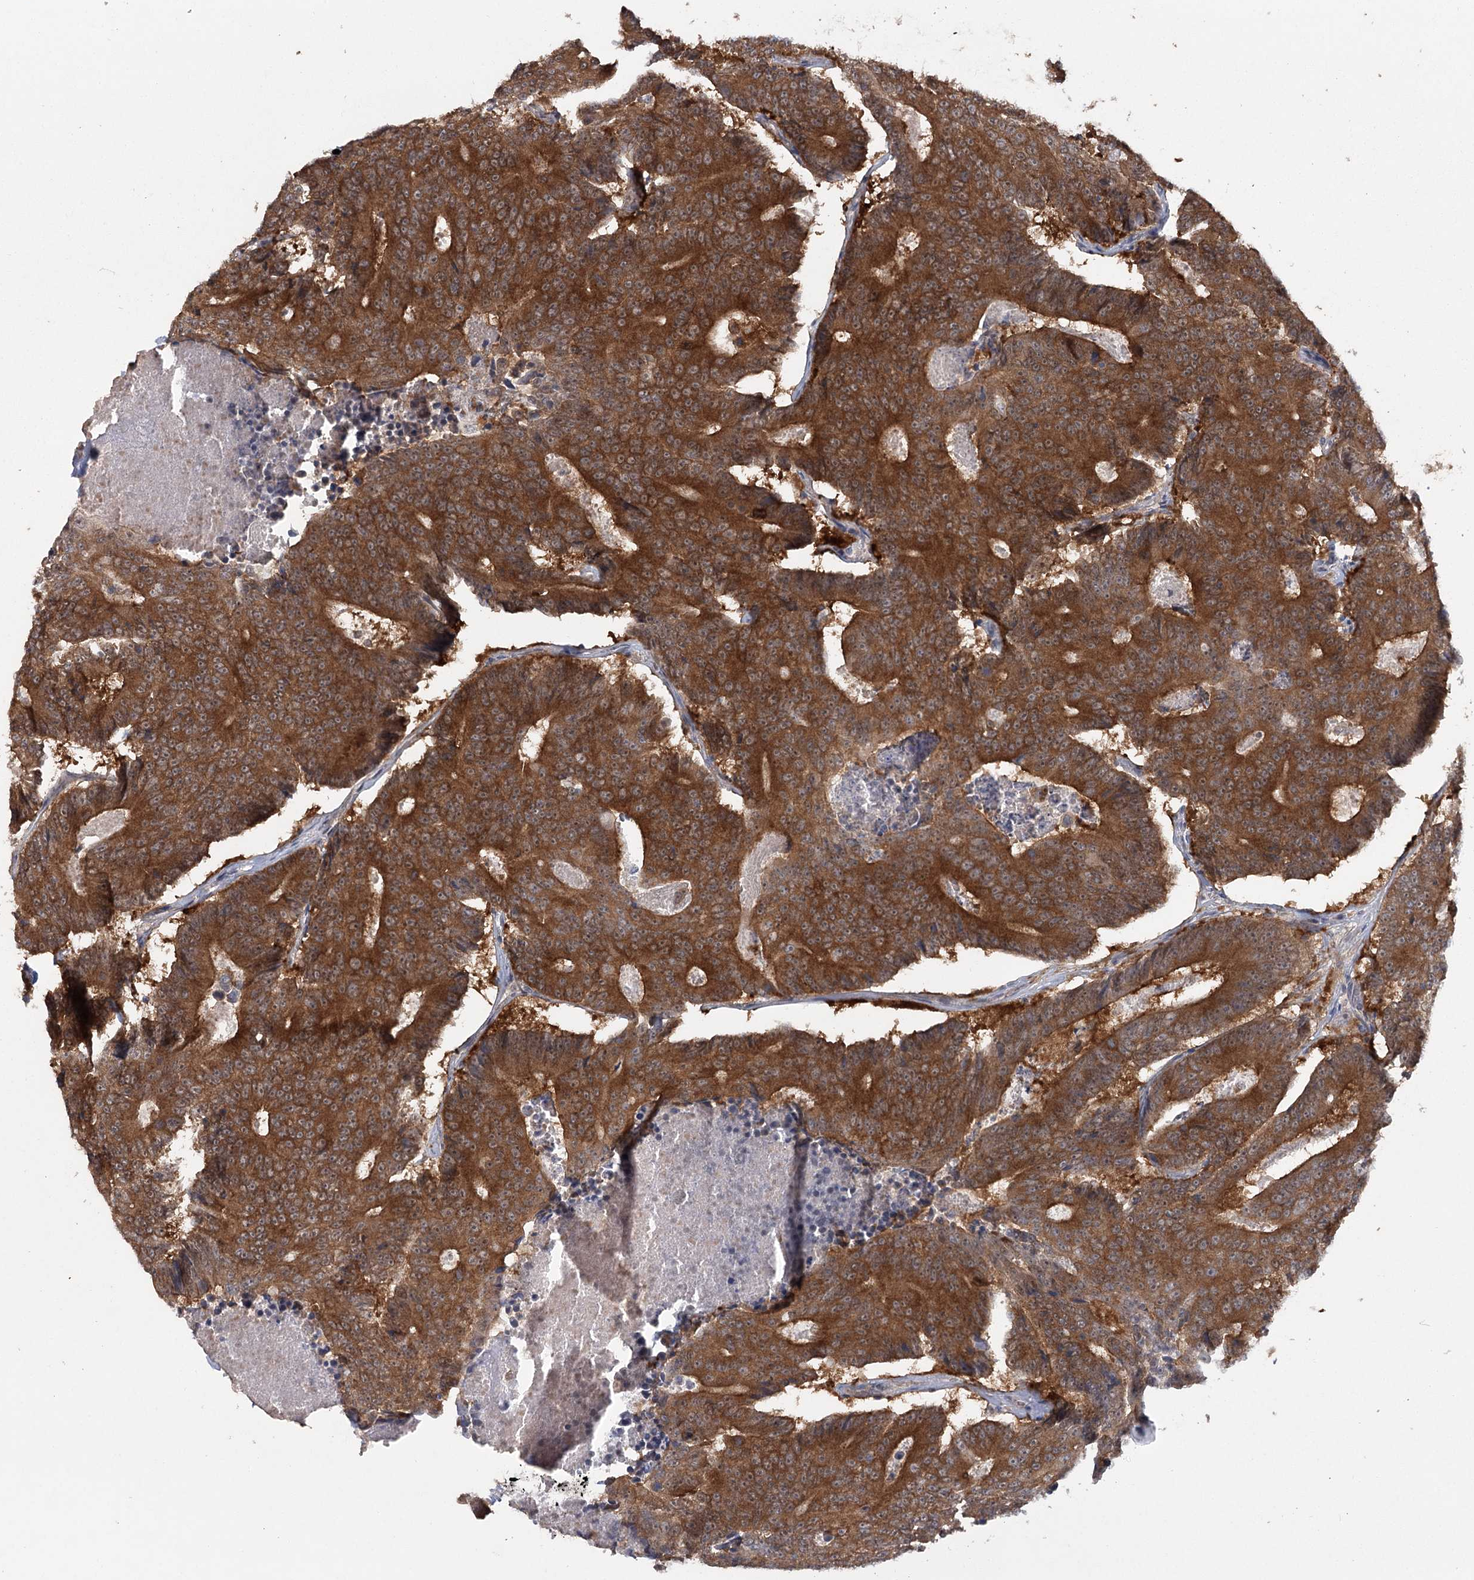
{"staining": {"intensity": "strong", "quantity": ">75%", "location": "cytoplasmic/membranous"}, "tissue": "colorectal cancer", "cell_type": "Tumor cells", "image_type": "cancer", "snomed": [{"axis": "morphology", "description": "Adenocarcinoma, NOS"}, {"axis": "topography", "description": "Colon"}], "caption": "Immunohistochemistry (IHC) of human colorectal cancer displays high levels of strong cytoplasmic/membranous positivity in about >75% of tumor cells.", "gene": "MAP3K13", "patient": {"sex": "male", "age": 83}}